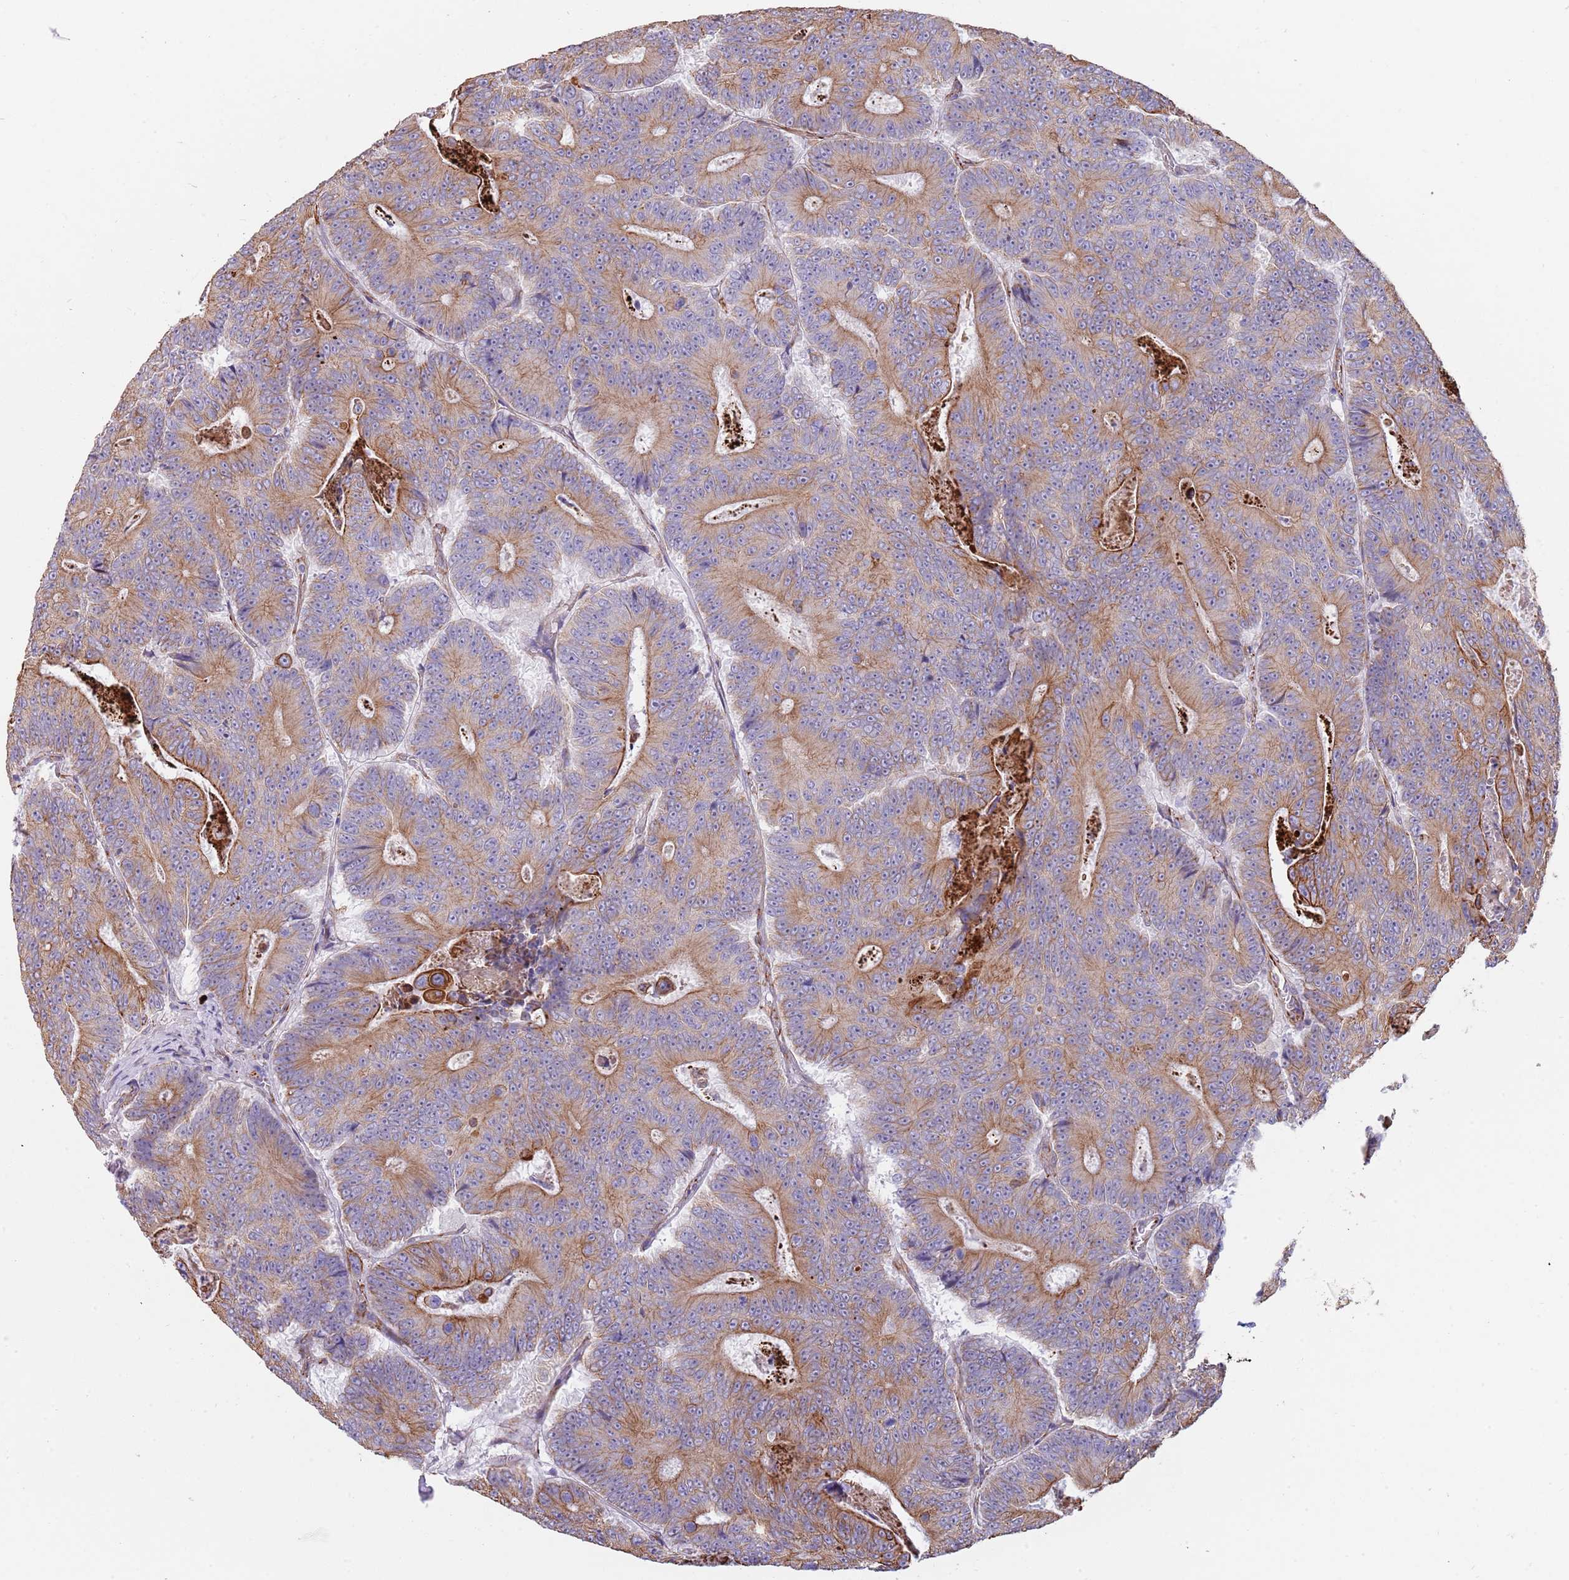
{"staining": {"intensity": "moderate", "quantity": "25%-75%", "location": "cytoplasmic/membranous"}, "tissue": "colorectal cancer", "cell_type": "Tumor cells", "image_type": "cancer", "snomed": [{"axis": "morphology", "description": "Adenocarcinoma, NOS"}, {"axis": "topography", "description": "Colon"}], "caption": "Protein positivity by immunohistochemistry (IHC) demonstrates moderate cytoplasmic/membranous expression in approximately 25%-75% of tumor cells in colorectal cancer.", "gene": "MOGAT1", "patient": {"sex": "male", "age": 83}}